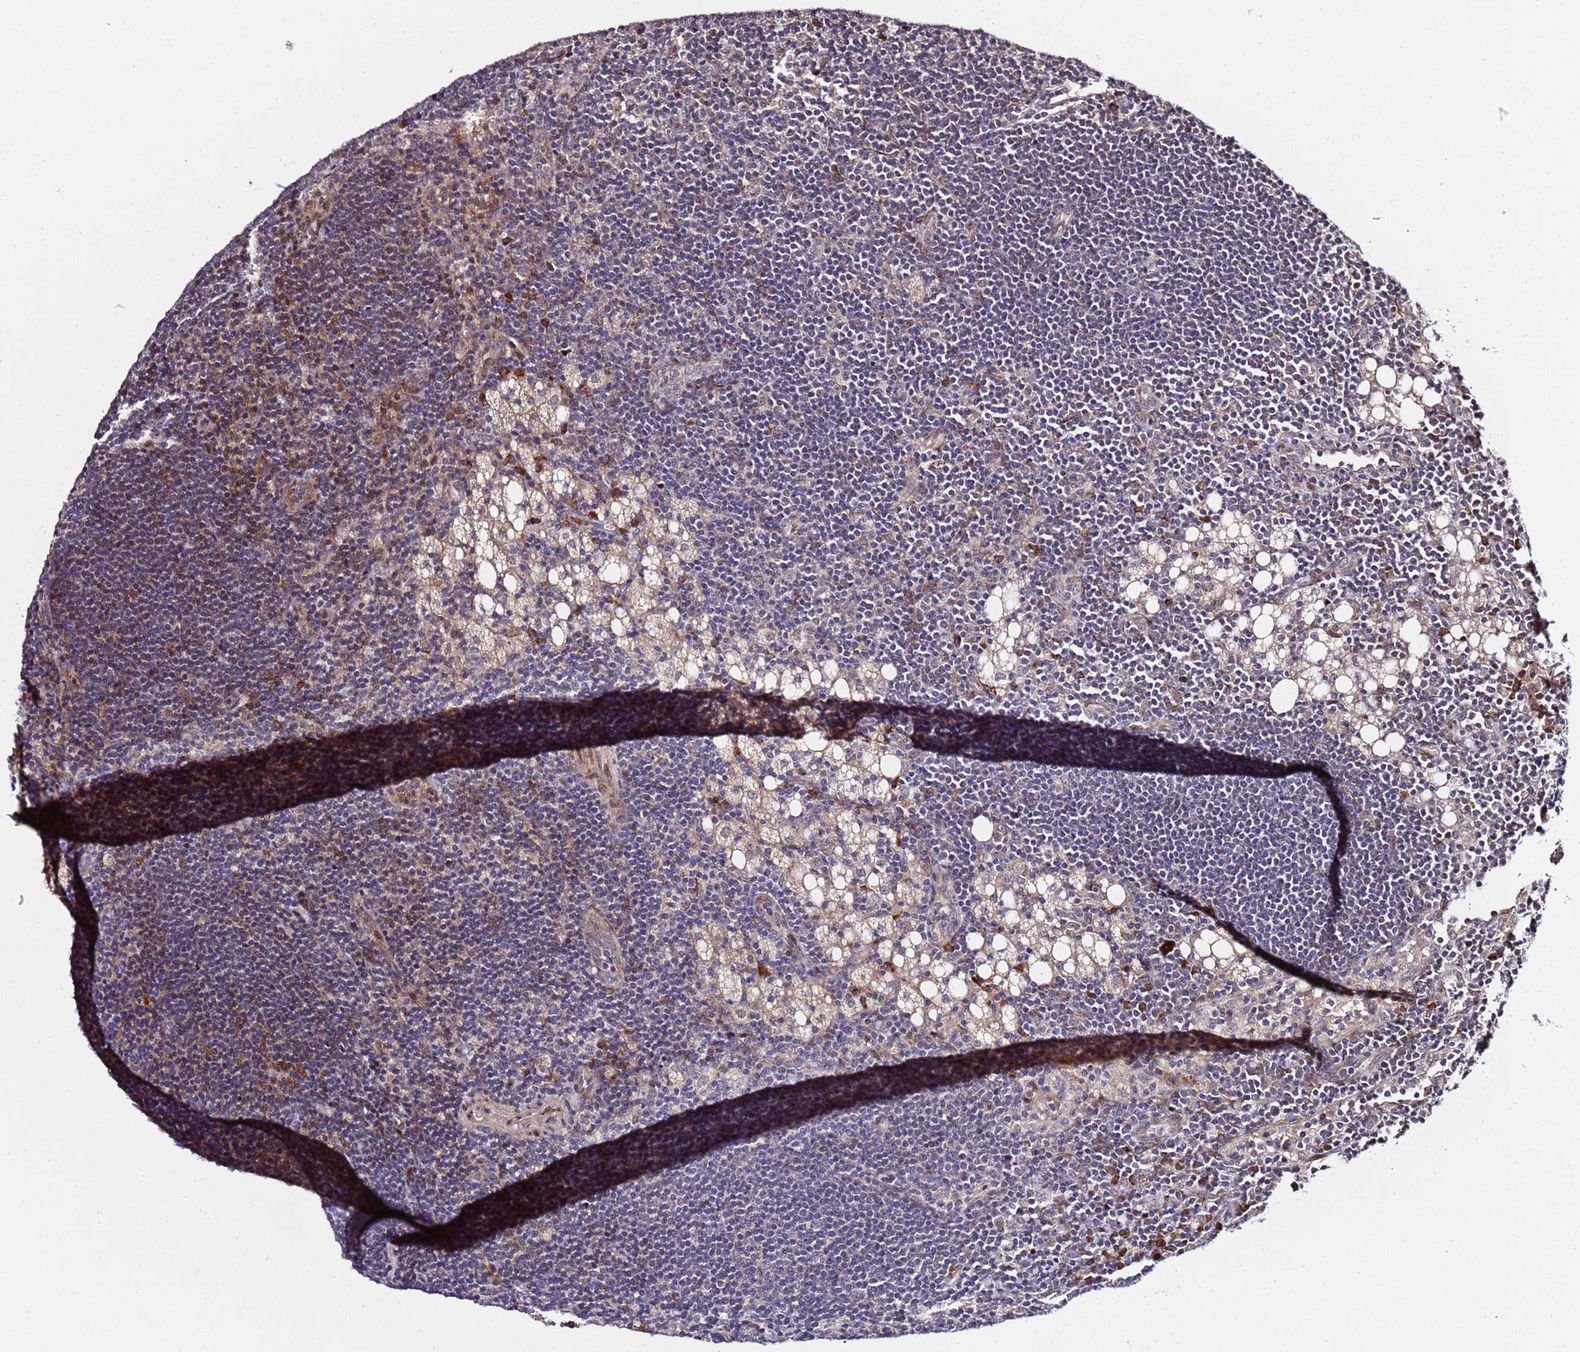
{"staining": {"intensity": "negative", "quantity": "none", "location": "none"}, "tissue": "lymph node", "cell_type": "Germinal center cells", "image_type": "normal", "snomed": [{"axis": "morphology", "description": "Normal tissue, NOS"}, {"axis": "topography", "description": "Lymph node"}], "caption": "Immunohistochemistry of unremarkable lymph node shows no expression in germinal center cells. (DAB (3,3'-diaminobenzidine) immunohistochemistry visualized using brightfield microscopy, high magnification).", "gene": "WNK4", "patient": {"sex": "male", "age": 24}}